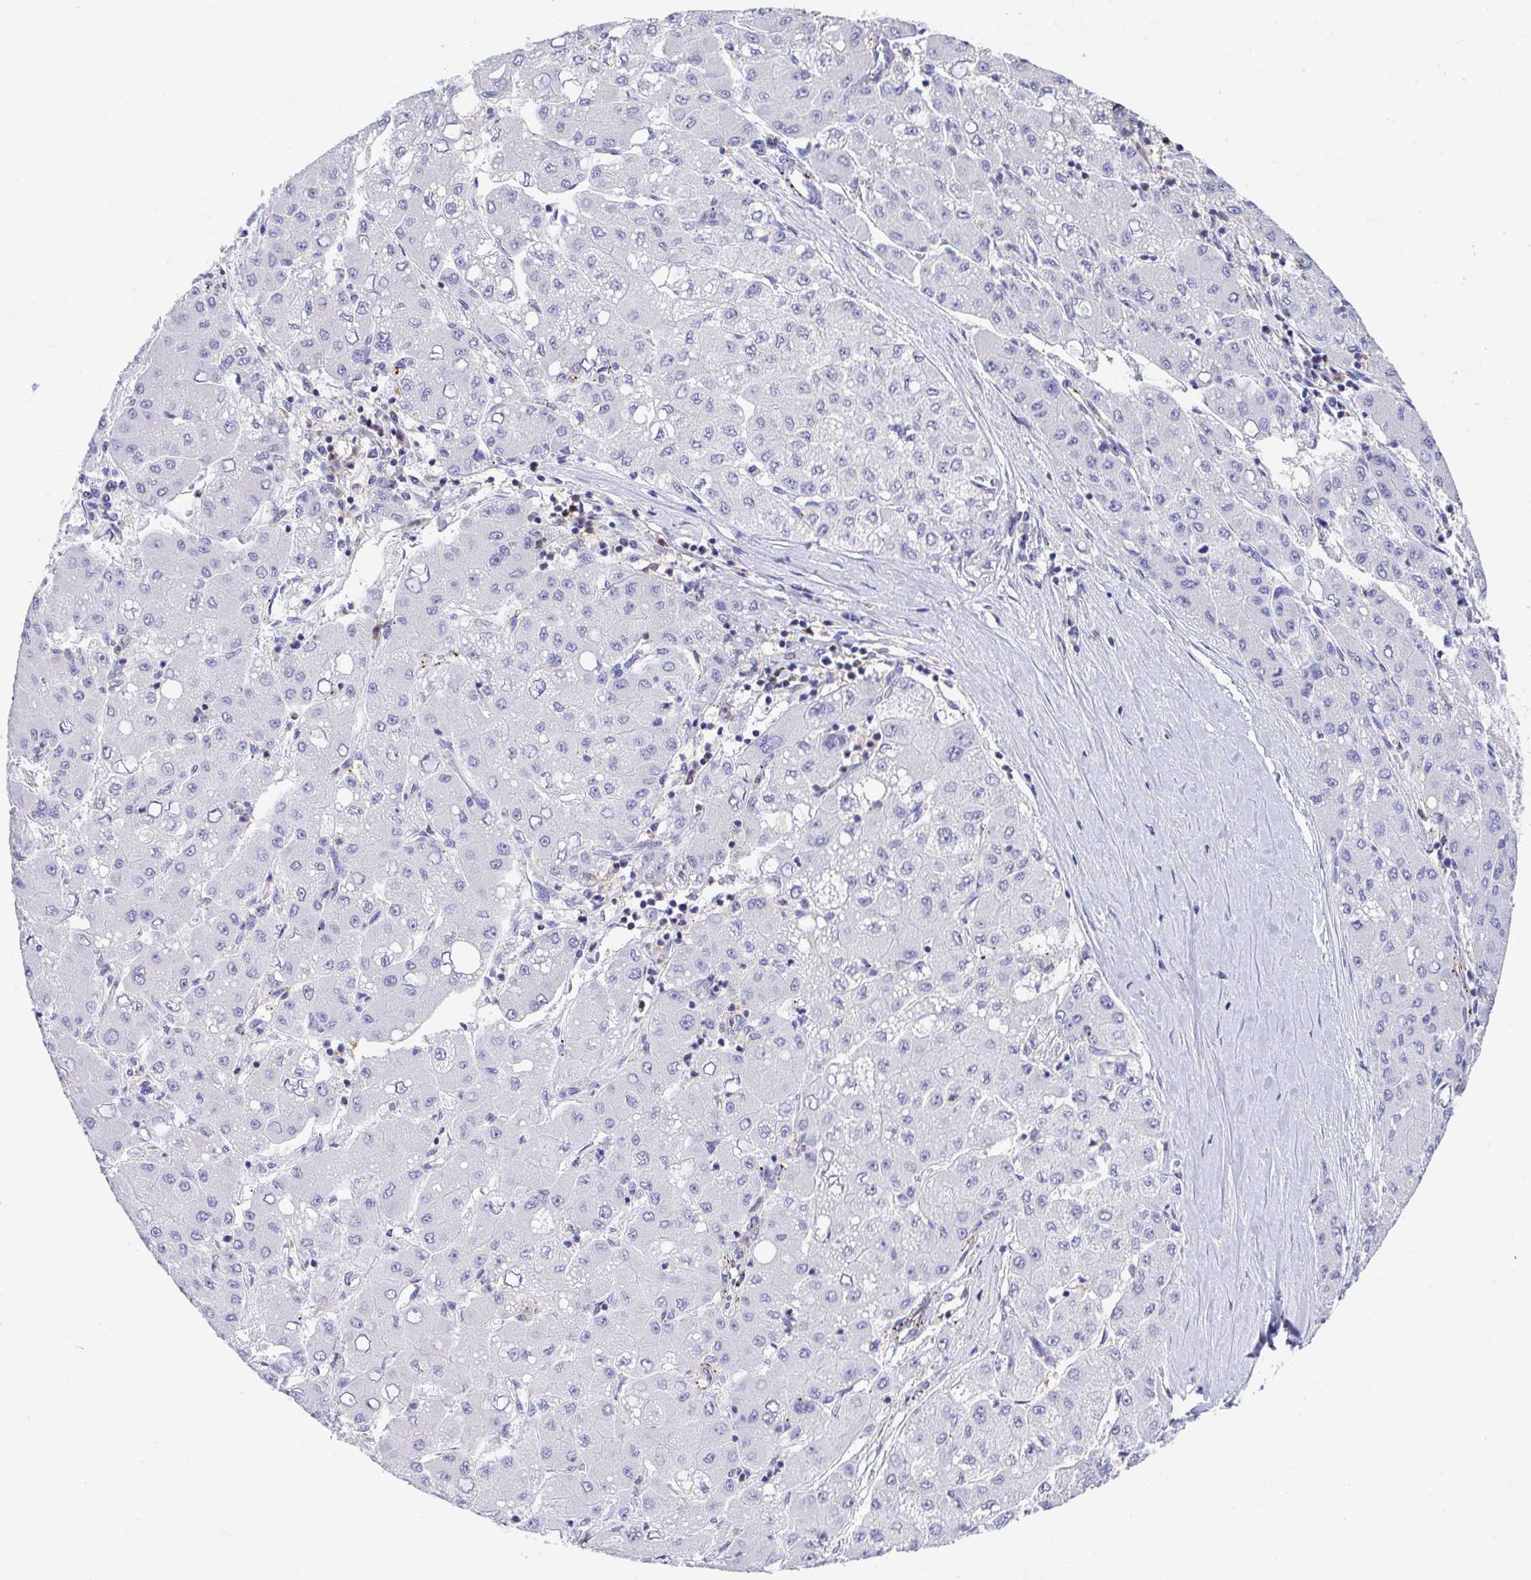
{"staining": {"intensity": "negative", "quantity": "none", "location": "none"}, "tissue": "liver cancer", "cell_type": "Tumor cells", "image_type": "cancer", "snomed": [{"axis": "morphology", "description": "Carcinoma, Hepatocellular, NOS"}, {"axis": "topography", "description": "Liver"}], "caption": "Immunohistochemistry (IHC) of human liver cancer demonstrates no staining in tumor cells.", "gene": "TNFAIP8", "patient": {"sex": "male", "age": 40}}